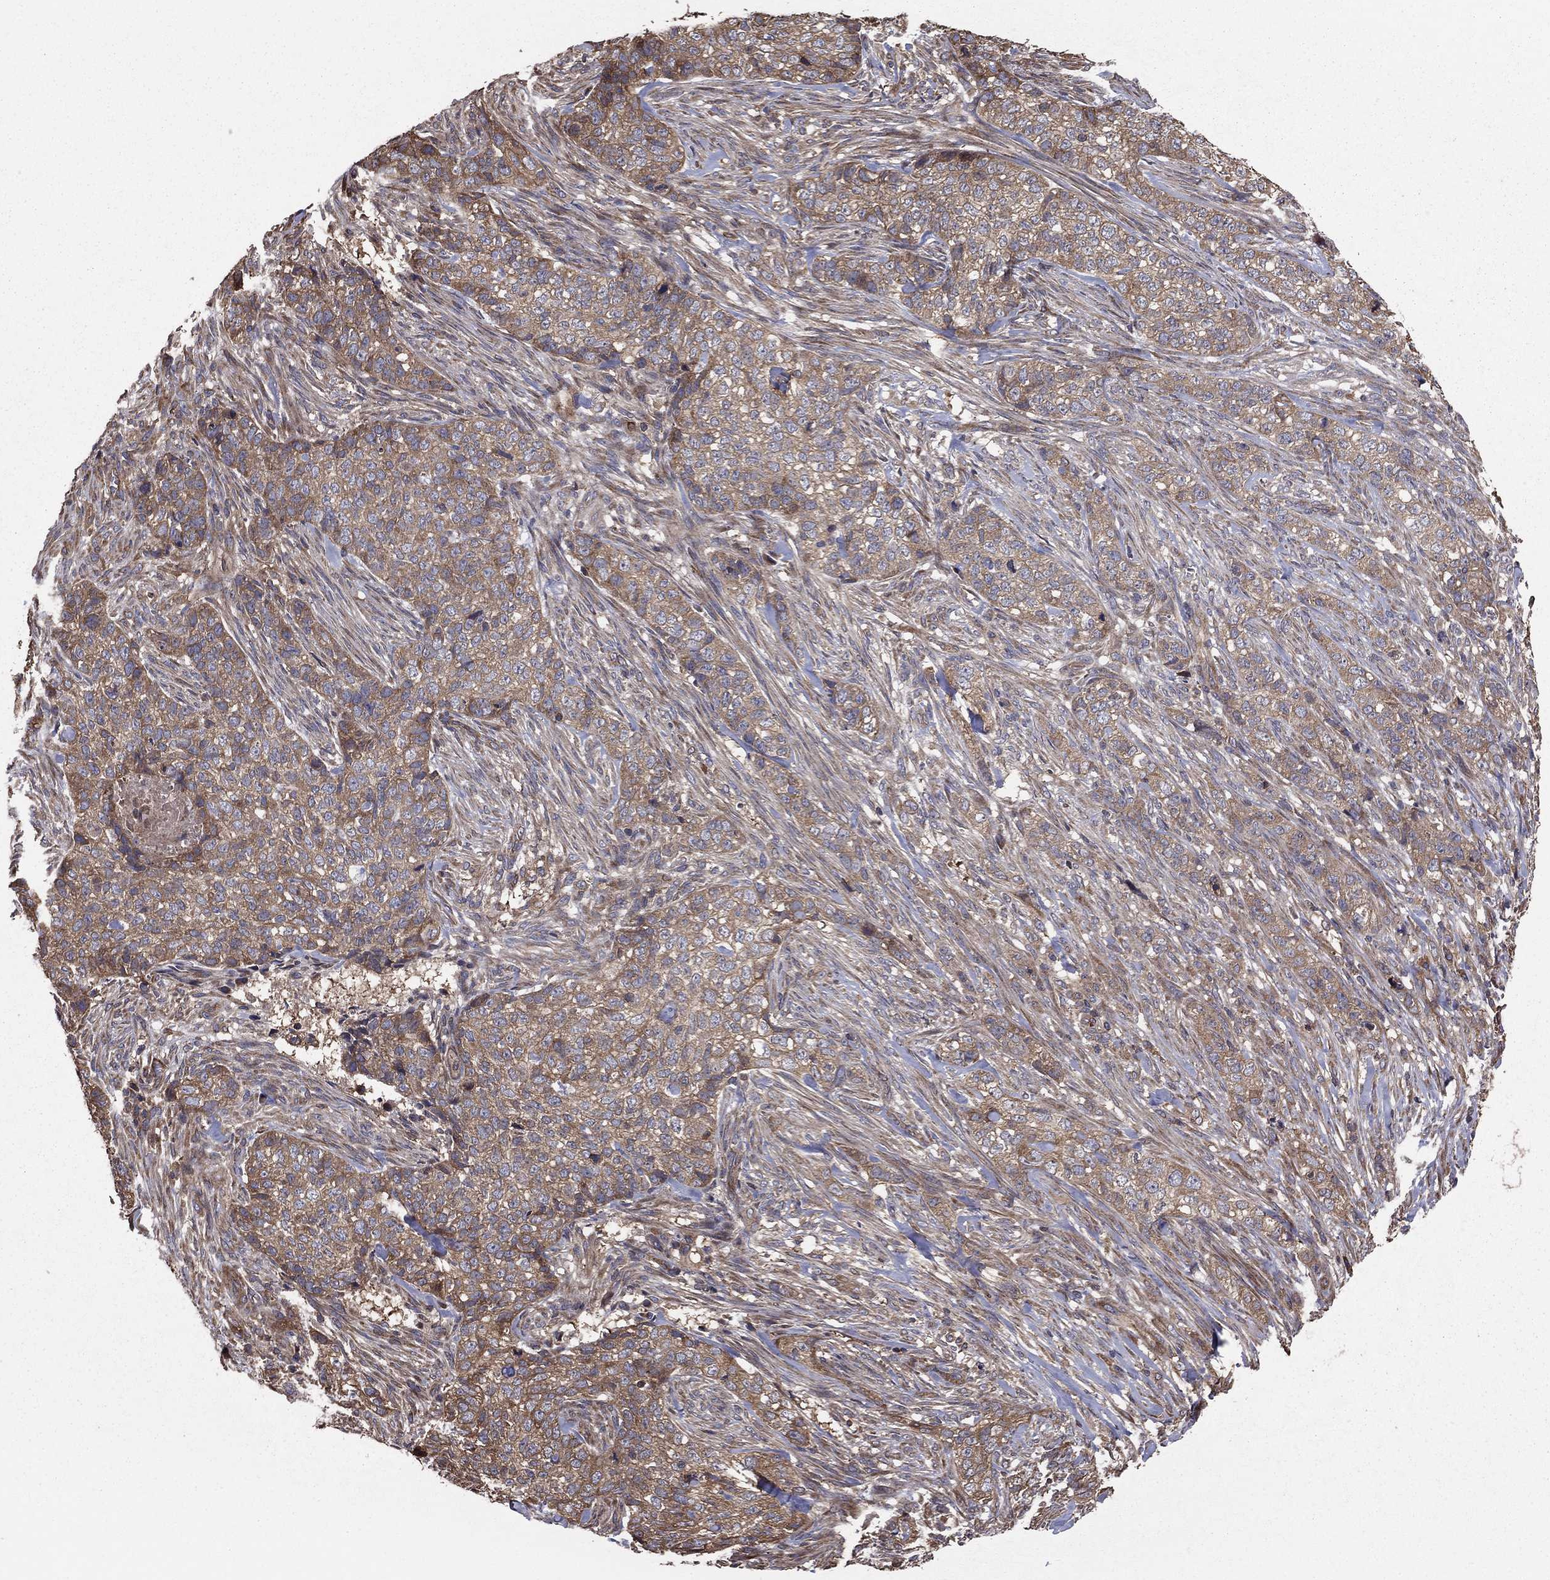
{"staining": {"intensity": "weak", "quantity": ">75%", "location": "cytoplasmic/membranous"}, "tissue": "skin cancer", "cell_type": "Tumor cells", "image_type": "cancer", "snomed": [{"axis": "morphology", "description": "Basal cell carcinoma"}, {"axis": "topography", "description": "Skin"}], "caption": "Tumor cells exhibit low levels of weak cytoplasmic/membranous expression in about >75% of cells in skin cancer (basal cell carcinoma).", "gene": "BABAM2", "patient": {"sex": "female", "age": 69}}